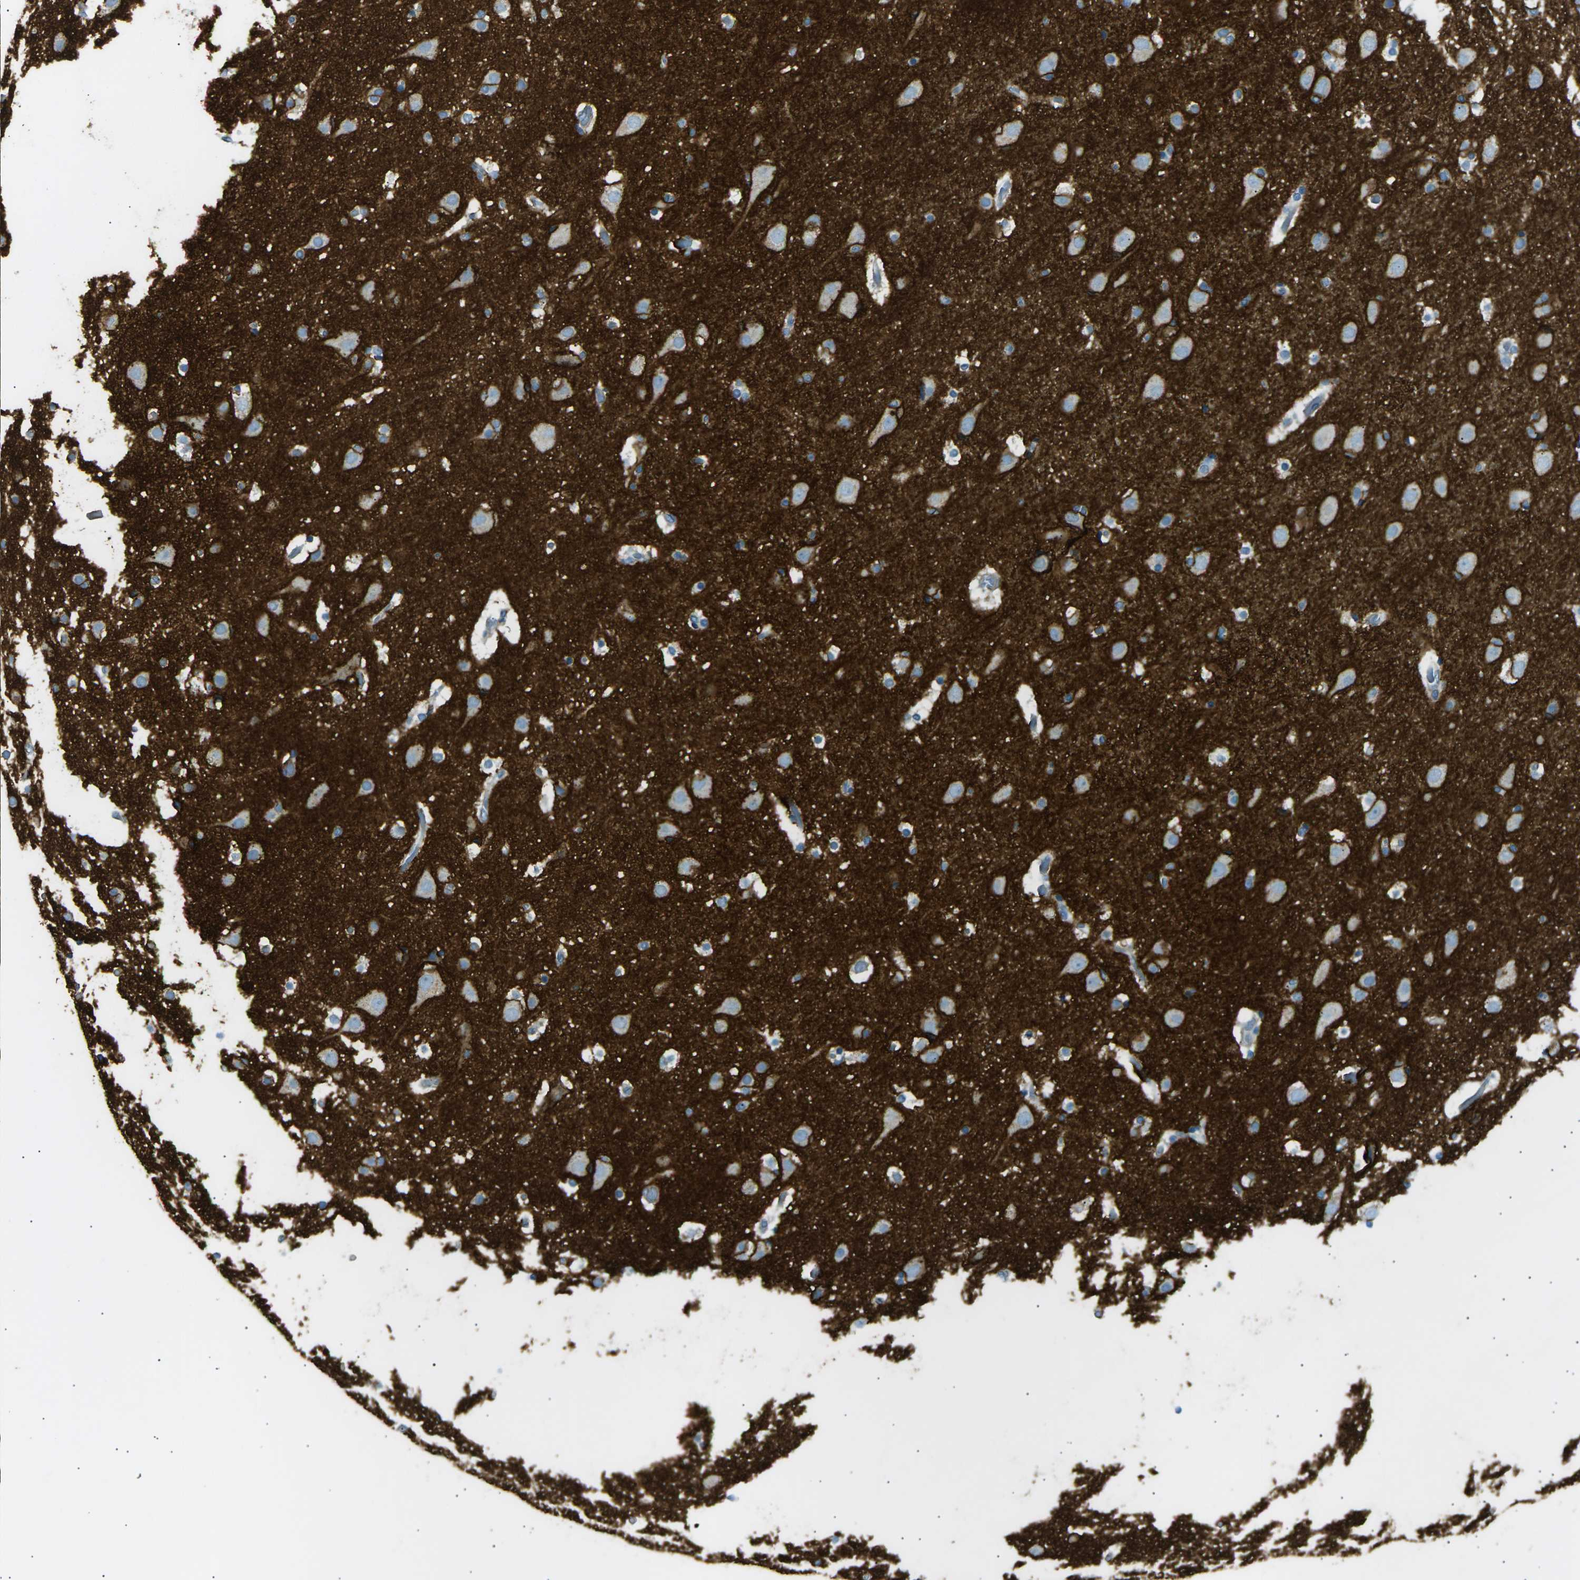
{"staining": {"intensity": "negative", "quantity": "none", "location": "none"}, "tissue": "cerebral cortex", "cell_type": "Endothelial cells", "image_type": "normal", "snomed": [{"axis": "morphology", "description": "Normal tissue, NOS"}, {"axis": "topography", "description": "Cerebral cortex"}], "caption": "The immunohistochemistry (IHC) micrograph has no significant expression in endothelial cells of cerebral cortex.", "gene": "ATP2B4", "patient": {"sex": "male", "age": 57}}